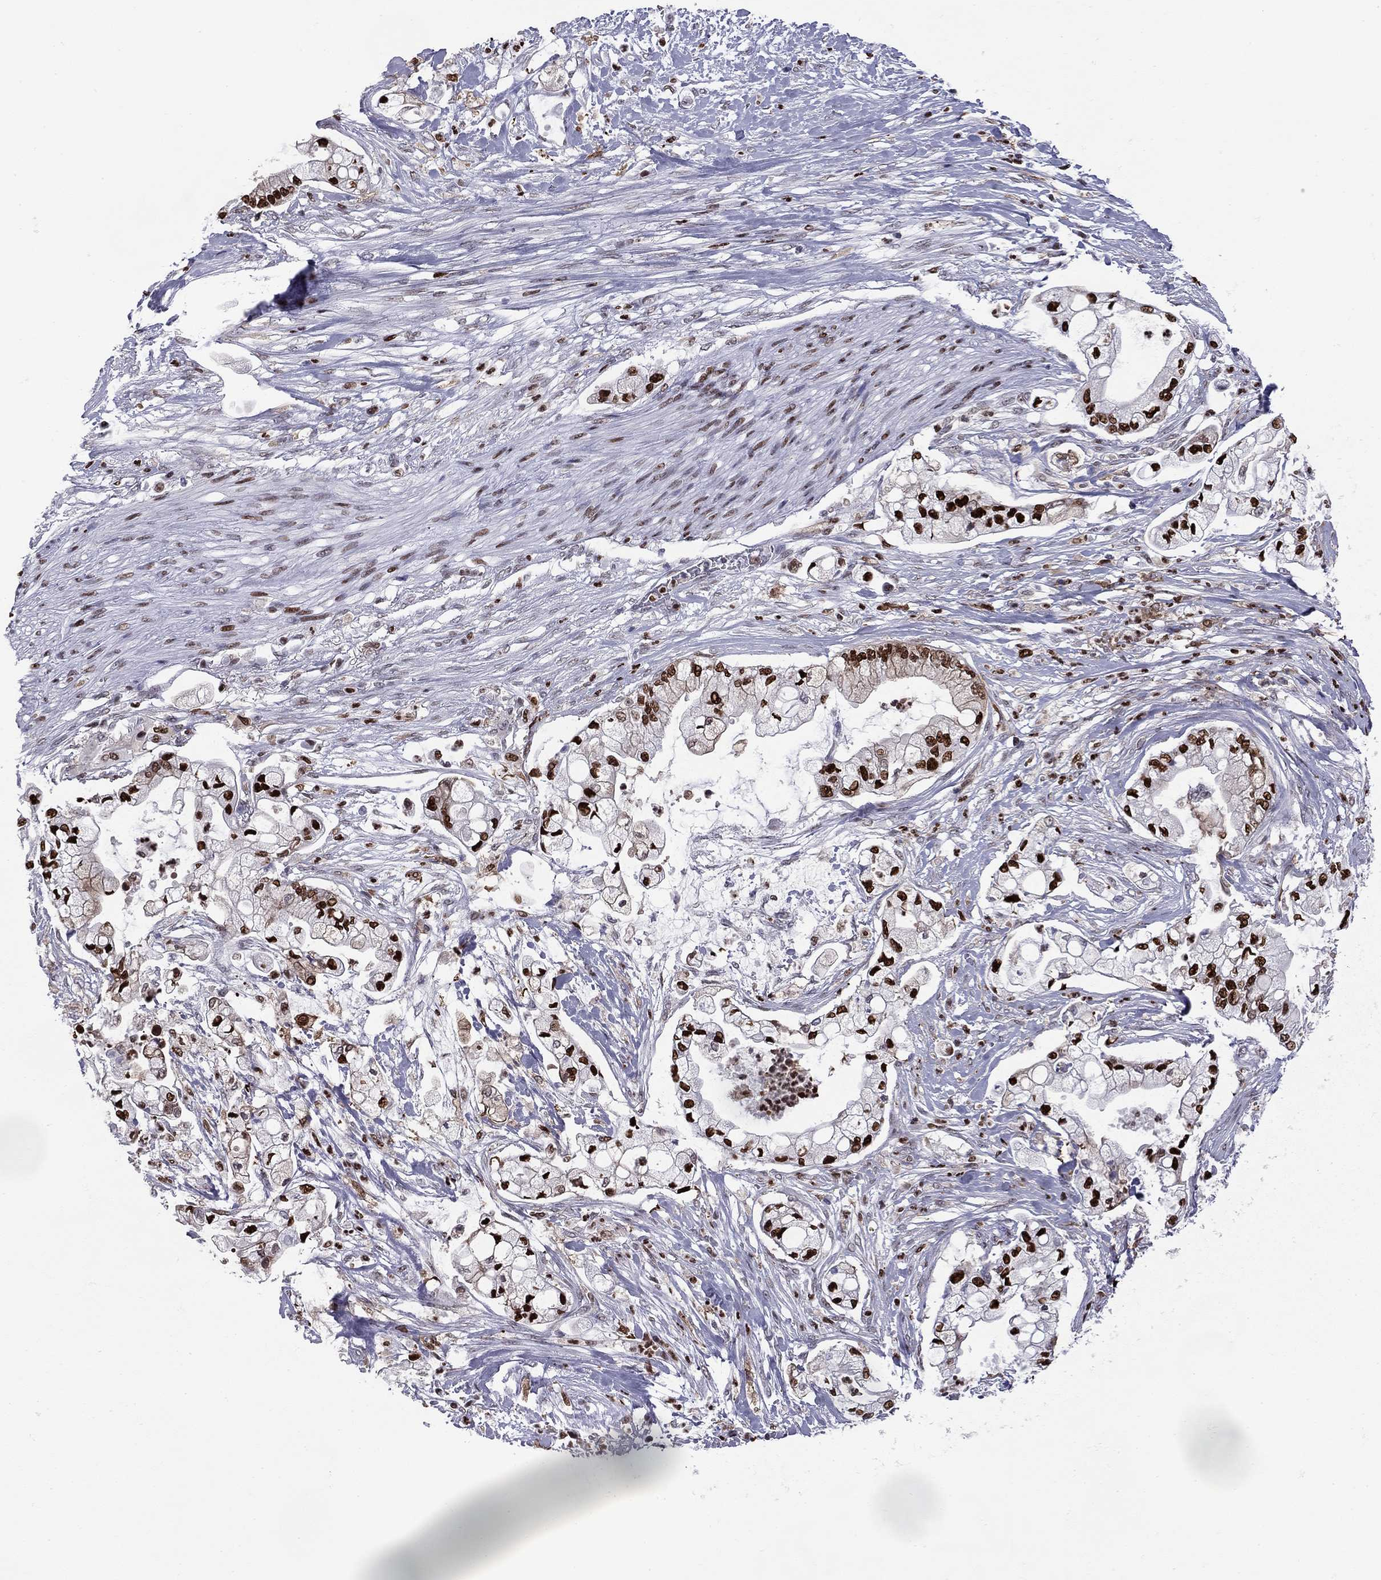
{"staining": {"intensity": "strong", "quantity": ">75%", "location": "nuclear"}, "tissue": "pancreatic cancer", "cell_type": "Tumor cells", "image_type": "cancer", "snomed": [{"axis": "morphology", "description": "Adenocarcinoma, NOS"}, {"axis": "topography", "description": "Pancreas"}], "caption": "A brown stain shows strong nuclear positivity of a protein in human pancreatic cancer (adenocarcinoma) tumor cells. (brown staining indicates protein expression, while blue staining denotes nuclei).", "gene": "PCGF3", "patient": {"sex": "female", "age": 69}}